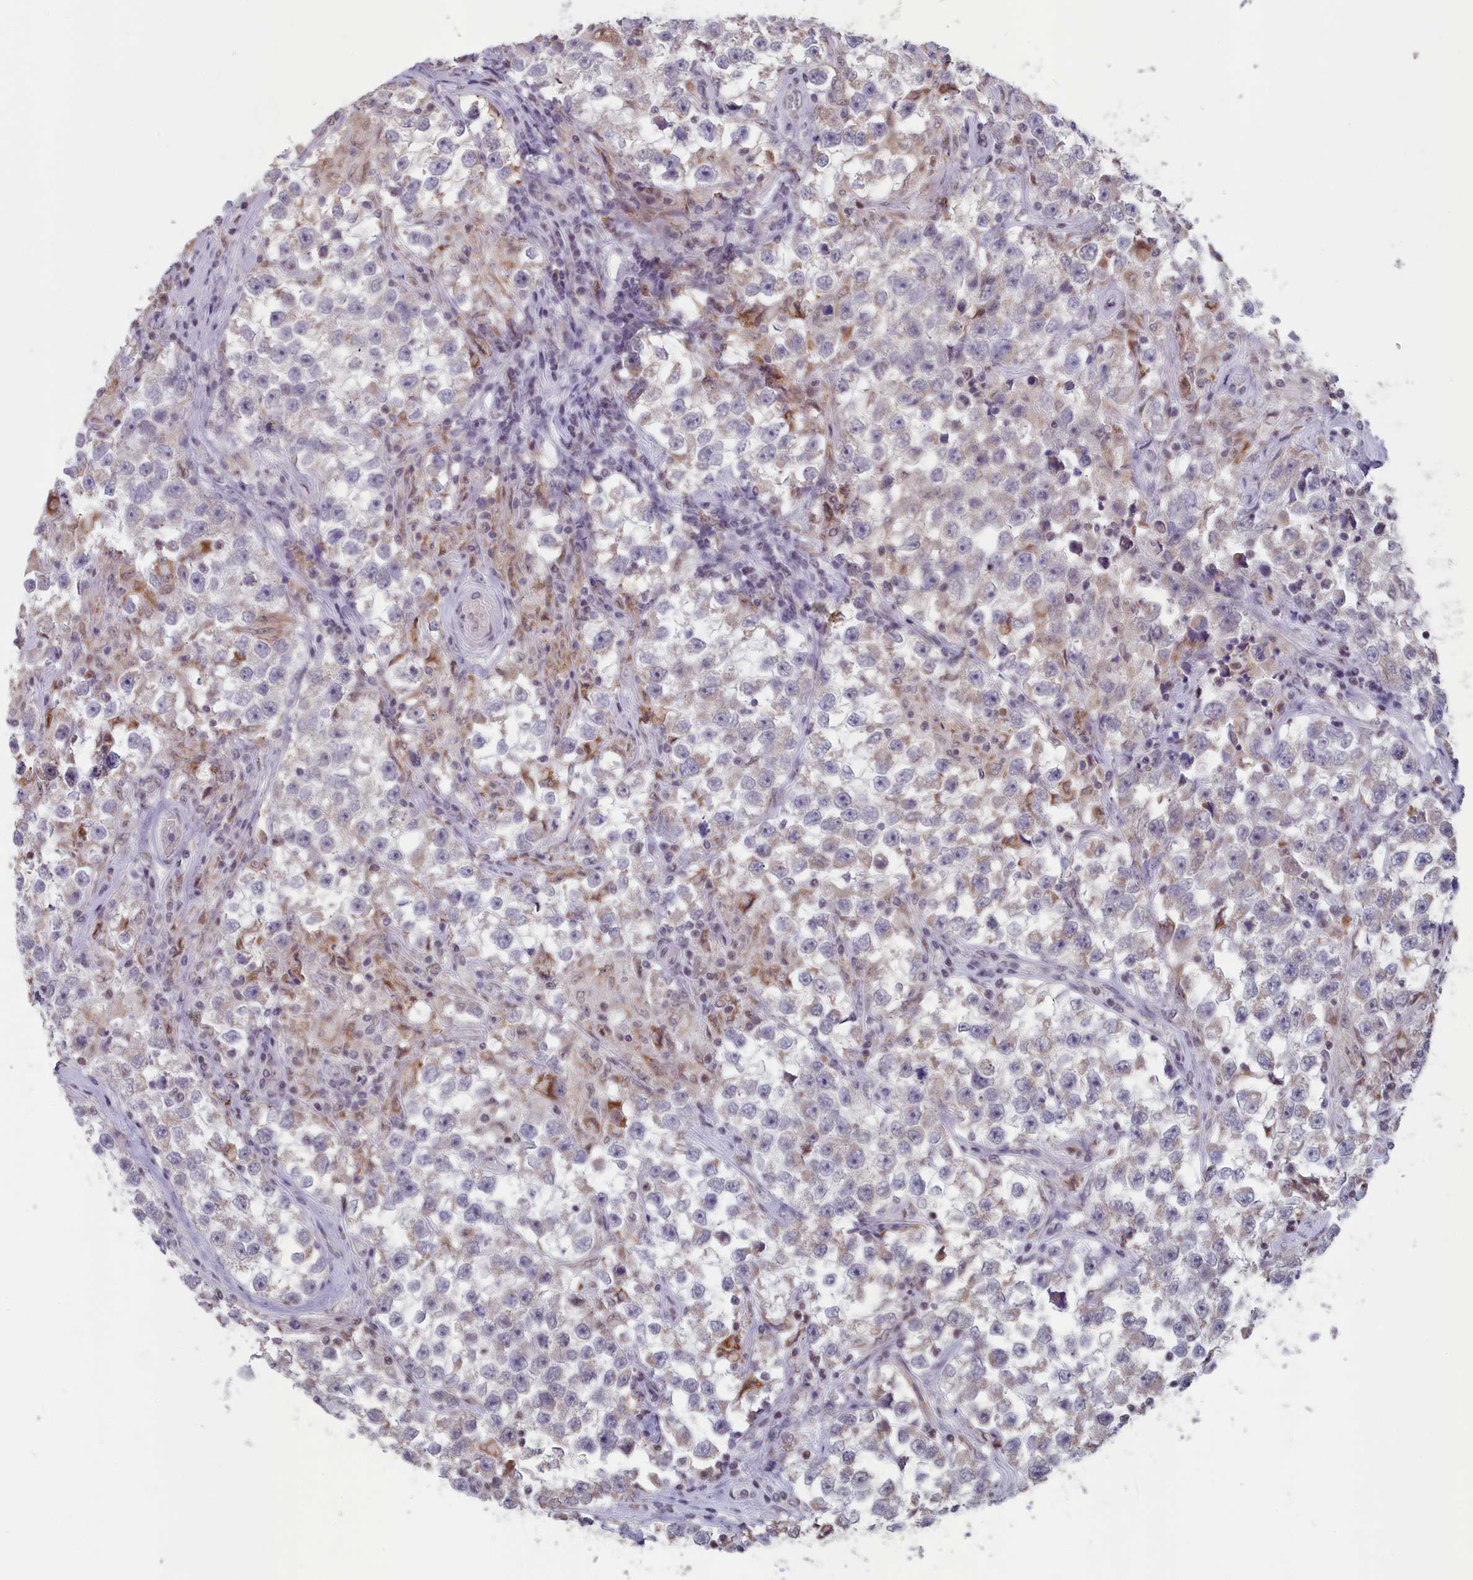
{"staining": {"intensity": "negative", "quantity": "none", "location": "none"}, "tissue": "testis cancer", "cell_type": "Tumor cells", "image_type": "cancer", "snomed": [{"axis": "morphology", "description": "Seminoma, NOS"}, {"axis": "topography", "description": "Testis"}], "caption": "Human testis cancer stained for a protein using immunohistochemistry exhibits no positivity in tumor cells.", "gene": "MT-CO3", "patient": {"sex": "male", "age": 46}}